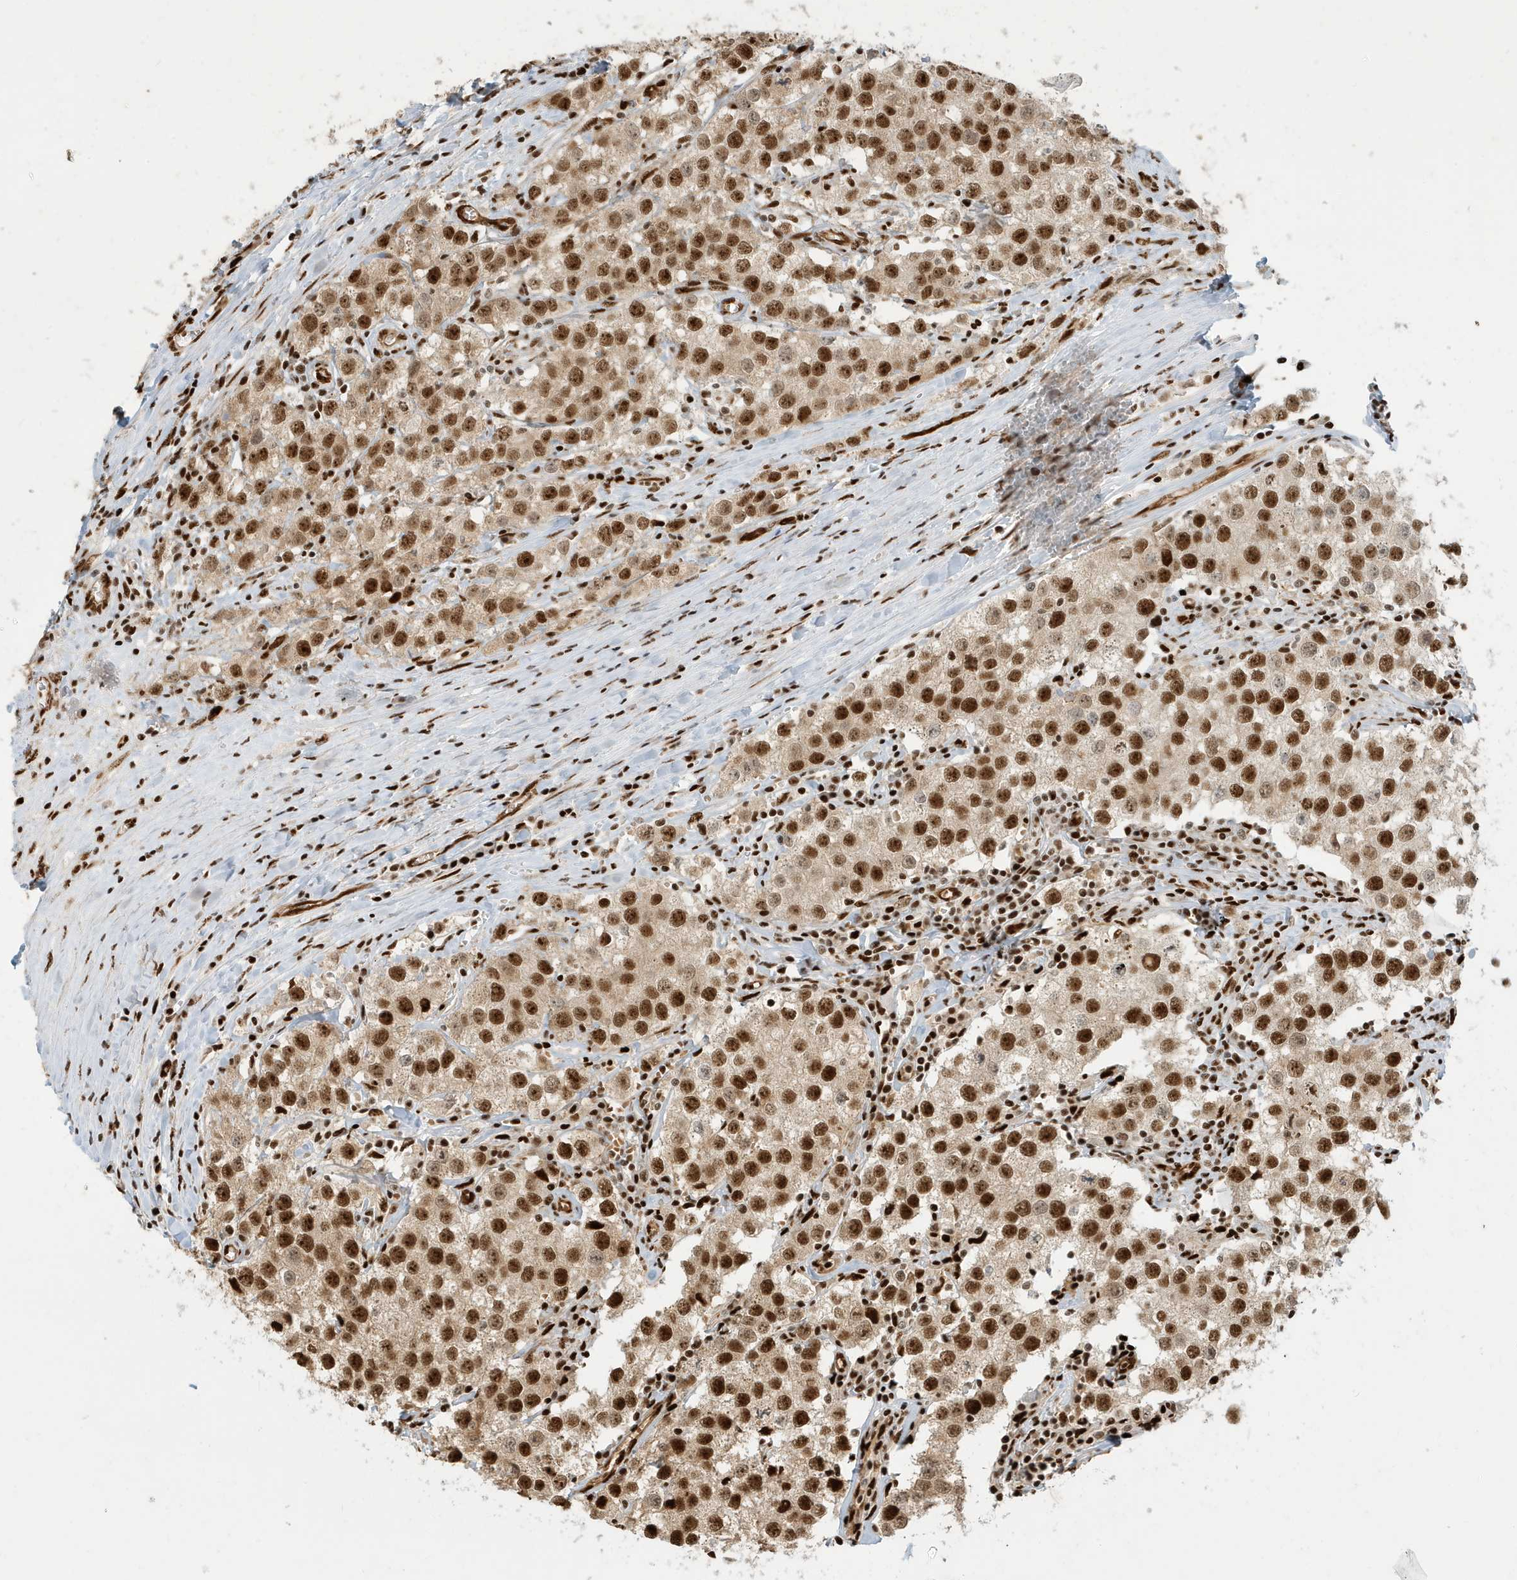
{"staining": {"intensity": "strong", "quantity": ">75%", "location": "nuclear"}, "tissue": "testis cancer", "cell_type": "Tumor cells", "image_type": "cancer", "snomed": [{"axis": "morphology", "description": "Seminoma, NOS"}, {"axis": "morphology", "description": "Carcinoma, Embryonal, NOS"}, {"axis": "topography", "description": "Testis"}], "caption": "Immunohistochemical staining of human embryonal carcinoma (testis) displays high levels of strong nuclear protein expression in approximately >75% of tumor cells.", "gene": "CKS2", "patient": {"sex": "male", "age": 43}}